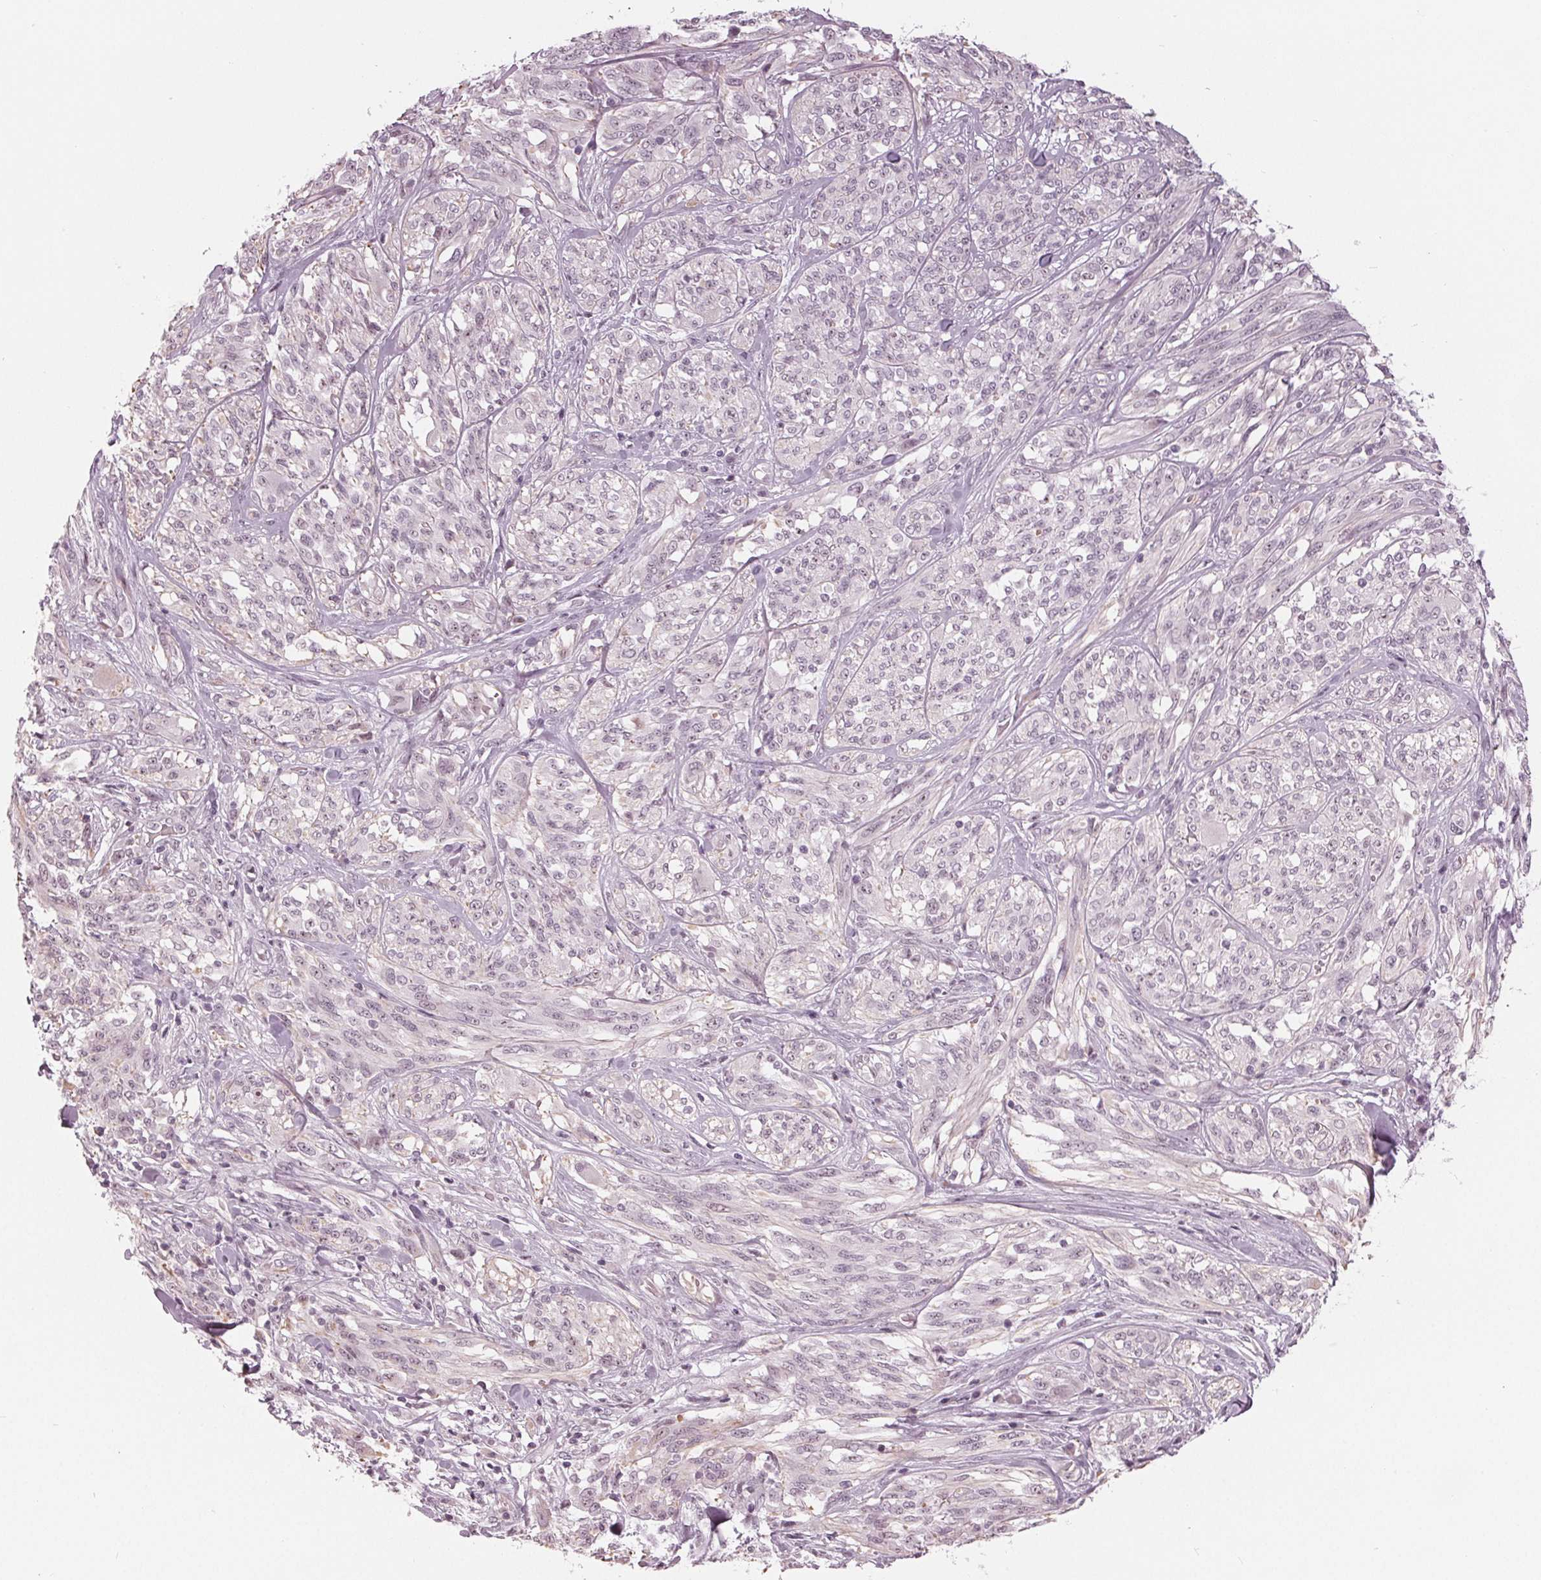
{"staining": {"intensity": "negative", "quantity": "none", "location": "none"}, "tissue": "melanoma", "cell_type": "Tumor cells", "image_type": "cancer", "snomed": [{"axis": "morphology", "description": "Malignant melanoma, NOS"}, {"axis": "topography", "description": "Skin"}], "caption": "An IHC photomicrograph of malignant melanoma is shown. There is no staining in tumor cells of malignant melanoma.", "gene": "ADPRHL1", "patient": {"sex": "female", "age": 91}}